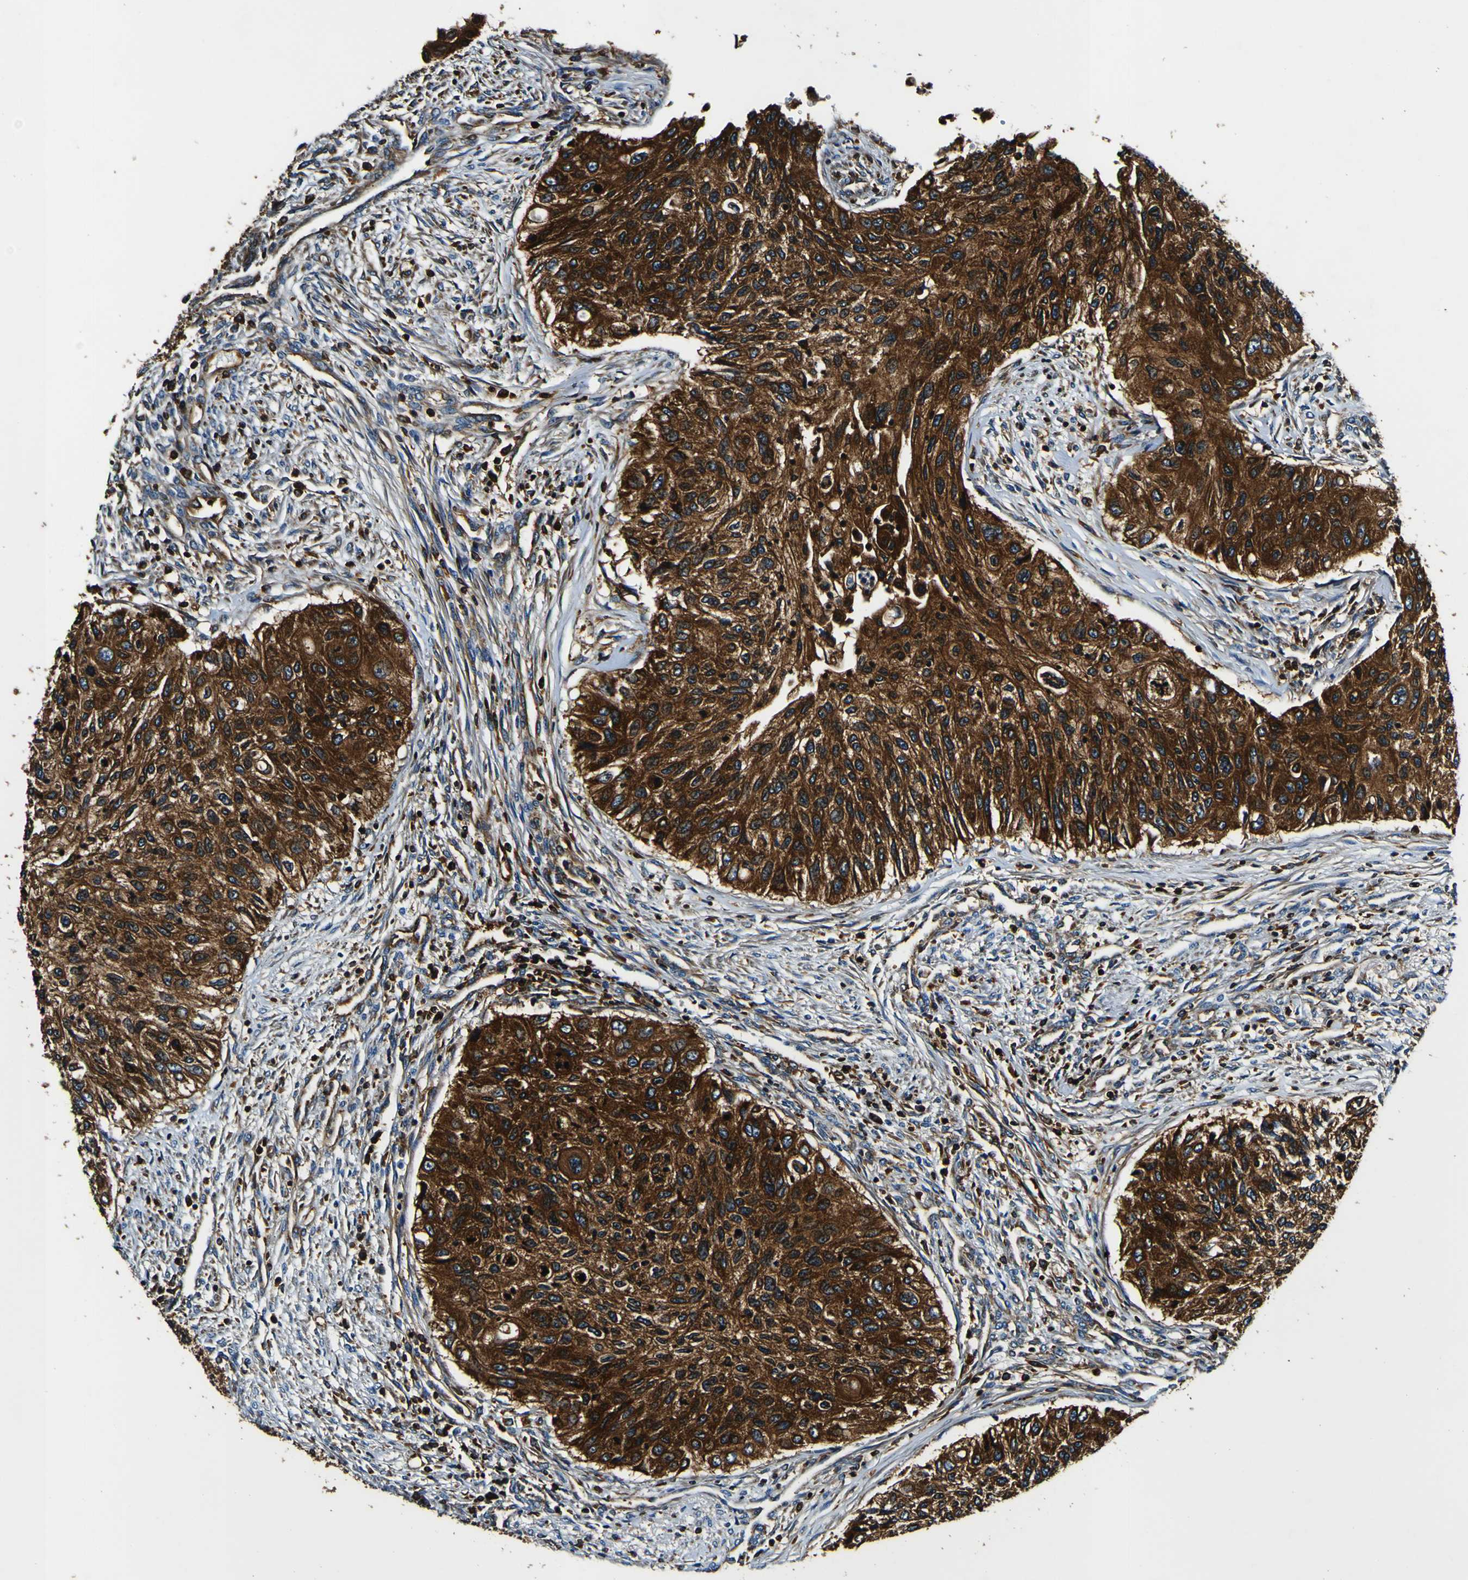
{"staining": {"intensity": "strong", "quantity": ">75%", "location": "cytoplasmic/membranous"}, "tissue": "urothelial cancer", "cell_type": "Tumor cells", "image_type": "cancer", "snomed": [{"axis": "morphology", "description": "Urothelial carcinoma, High grade"}, {"axis": "topography", "description": "Urinary bladder"}], "caption": "High-power microscopy captured an IHC image of urothelial carcinoma (high-grade), revealing strong cytoplasmic/membranous positivity in about >75% of tumor cells.", "gene": "RHOT2", "patient": {"sex": "female", "age": 60}}